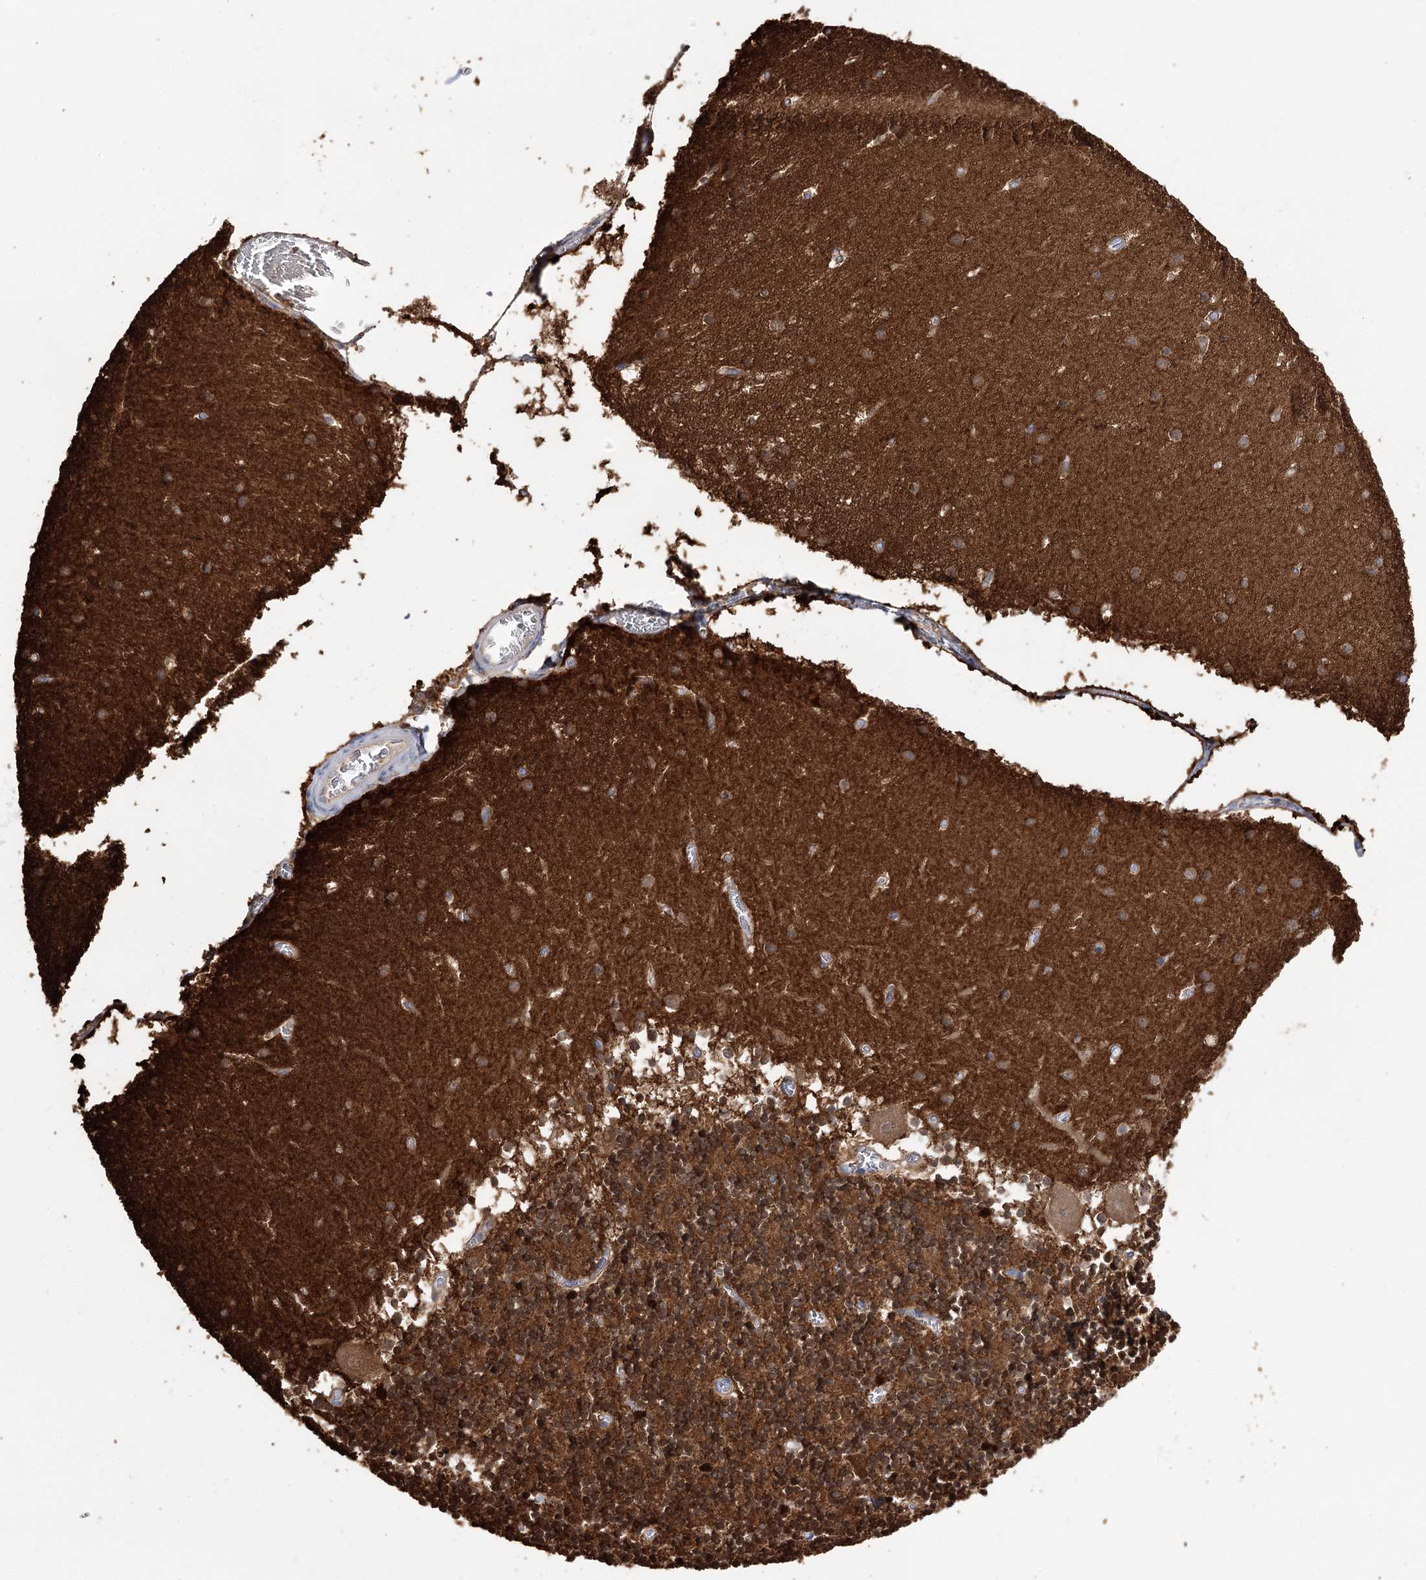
{"staining": {"intensity": "strong", "quantity": ">75%", "location": "cytoplasmic/membranous"}, "tissue": "cerebellum", "cell_type": "Cells in granular layer", "image_type": "normal", "snomed": [{"axis": "morphology", "description": "Normal tissue, NOS"}, {"axis": "topography", "description": "Cerebellum"}], "caption": "Benign cerebellum demonstrates strong cytoplasmic/membranous positivity in about >75% of cells in granular layer, visualized by immunohistochemistry.", "gene": "GUSB", "patient": {"sex": "female", "age": 28}}